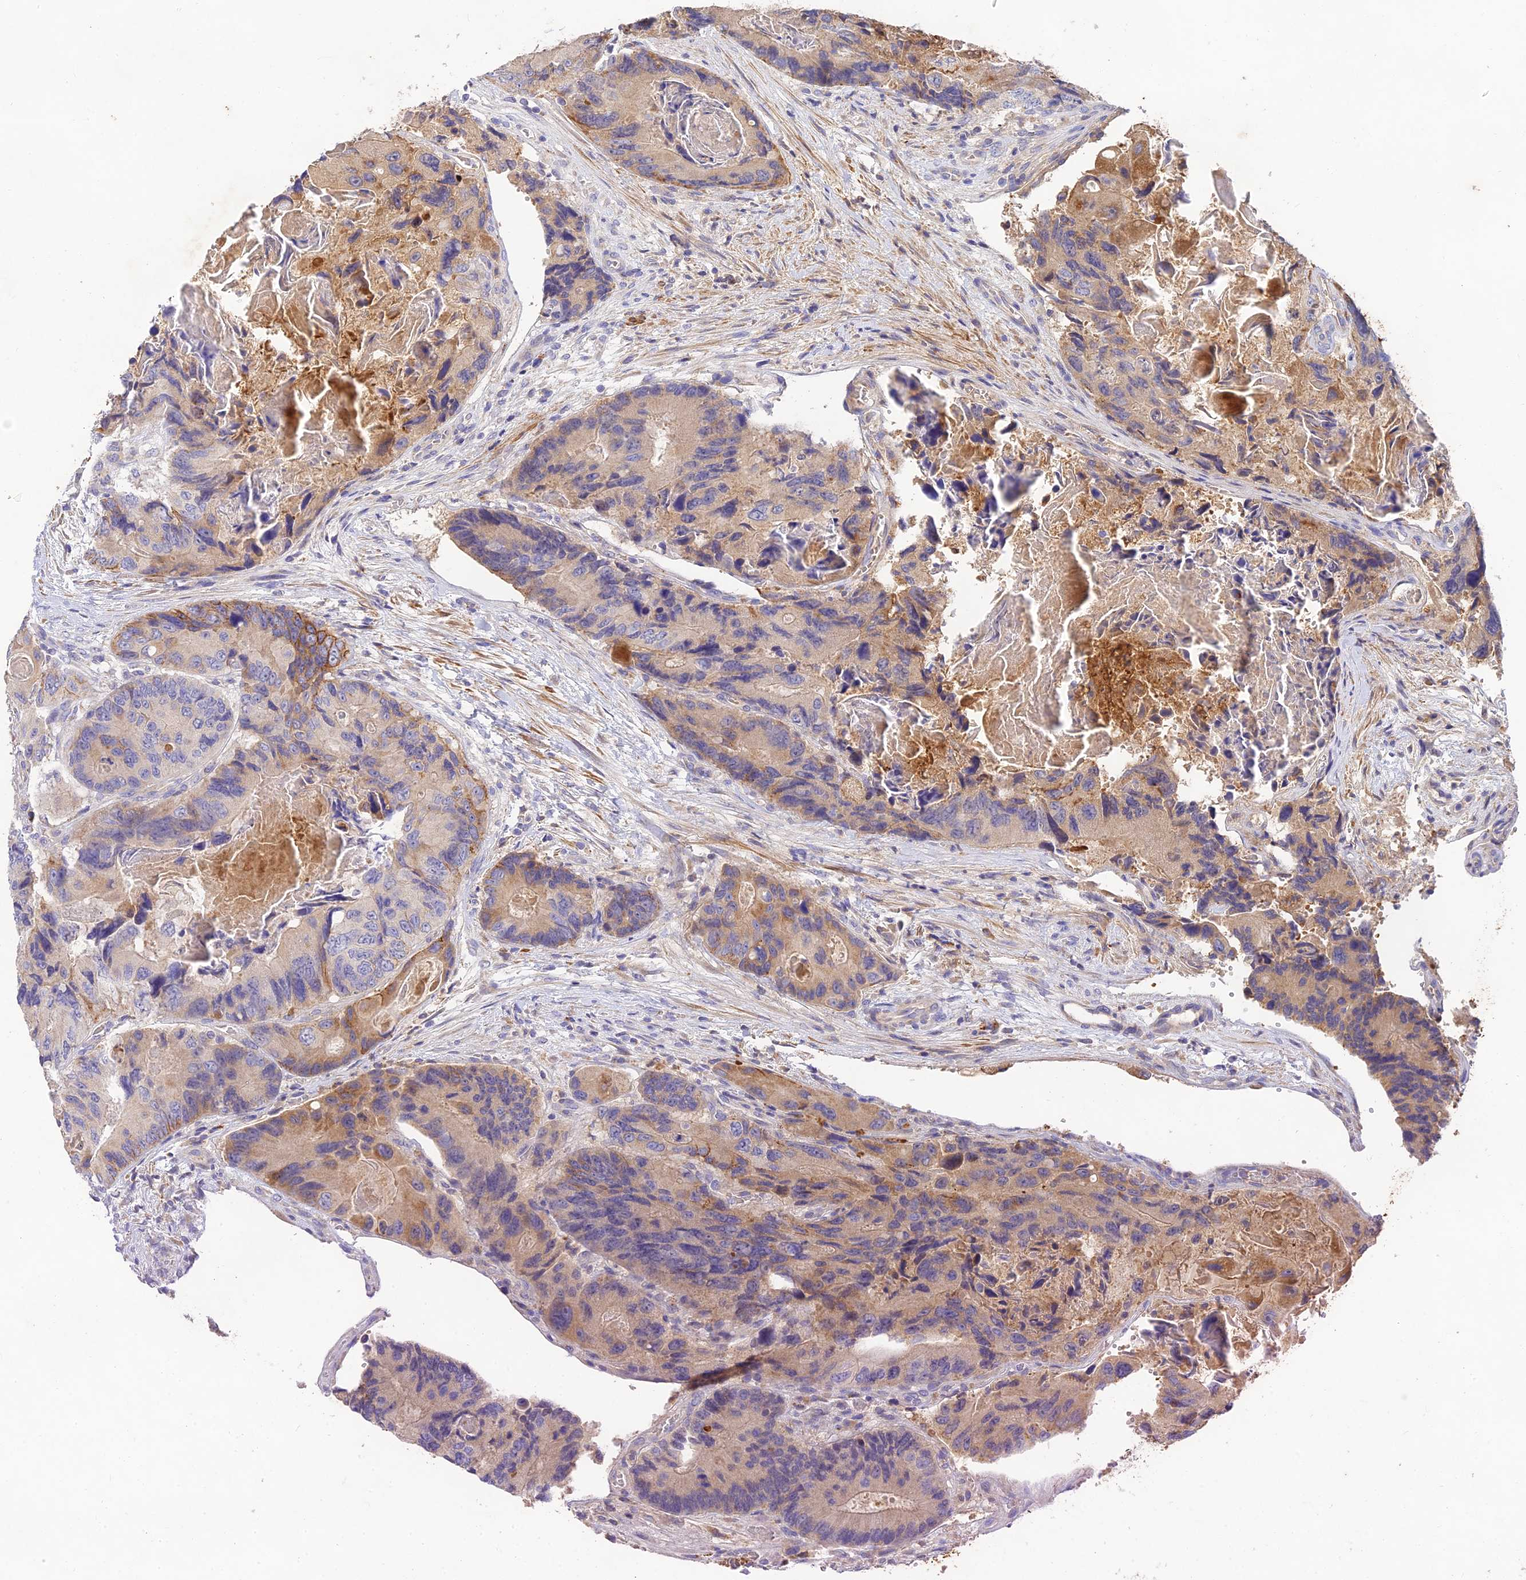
{"staining": {"intensity": "weak", "quantity": "25%-75%", "location": "cytoplasmic/membranous"}, "tissue": "colorectal cancer", "cell_type": "Tumor cells", "image_type": "cancer", "snomed": [{"axis": "morphology", "description": "Adenocarcinoma, NOS"}, {"axis": "topography", "description": "Colon"}], "caption": "Immunohistochemistry (IHC) of adenocarcinoma (colorectal) demonstrates low levels of weak cytoplasmic/membranous positivity in about 25%-75% of tumor cells.", "gene": "ACSM5", "patient": {"sex": "male", "age": 84}}